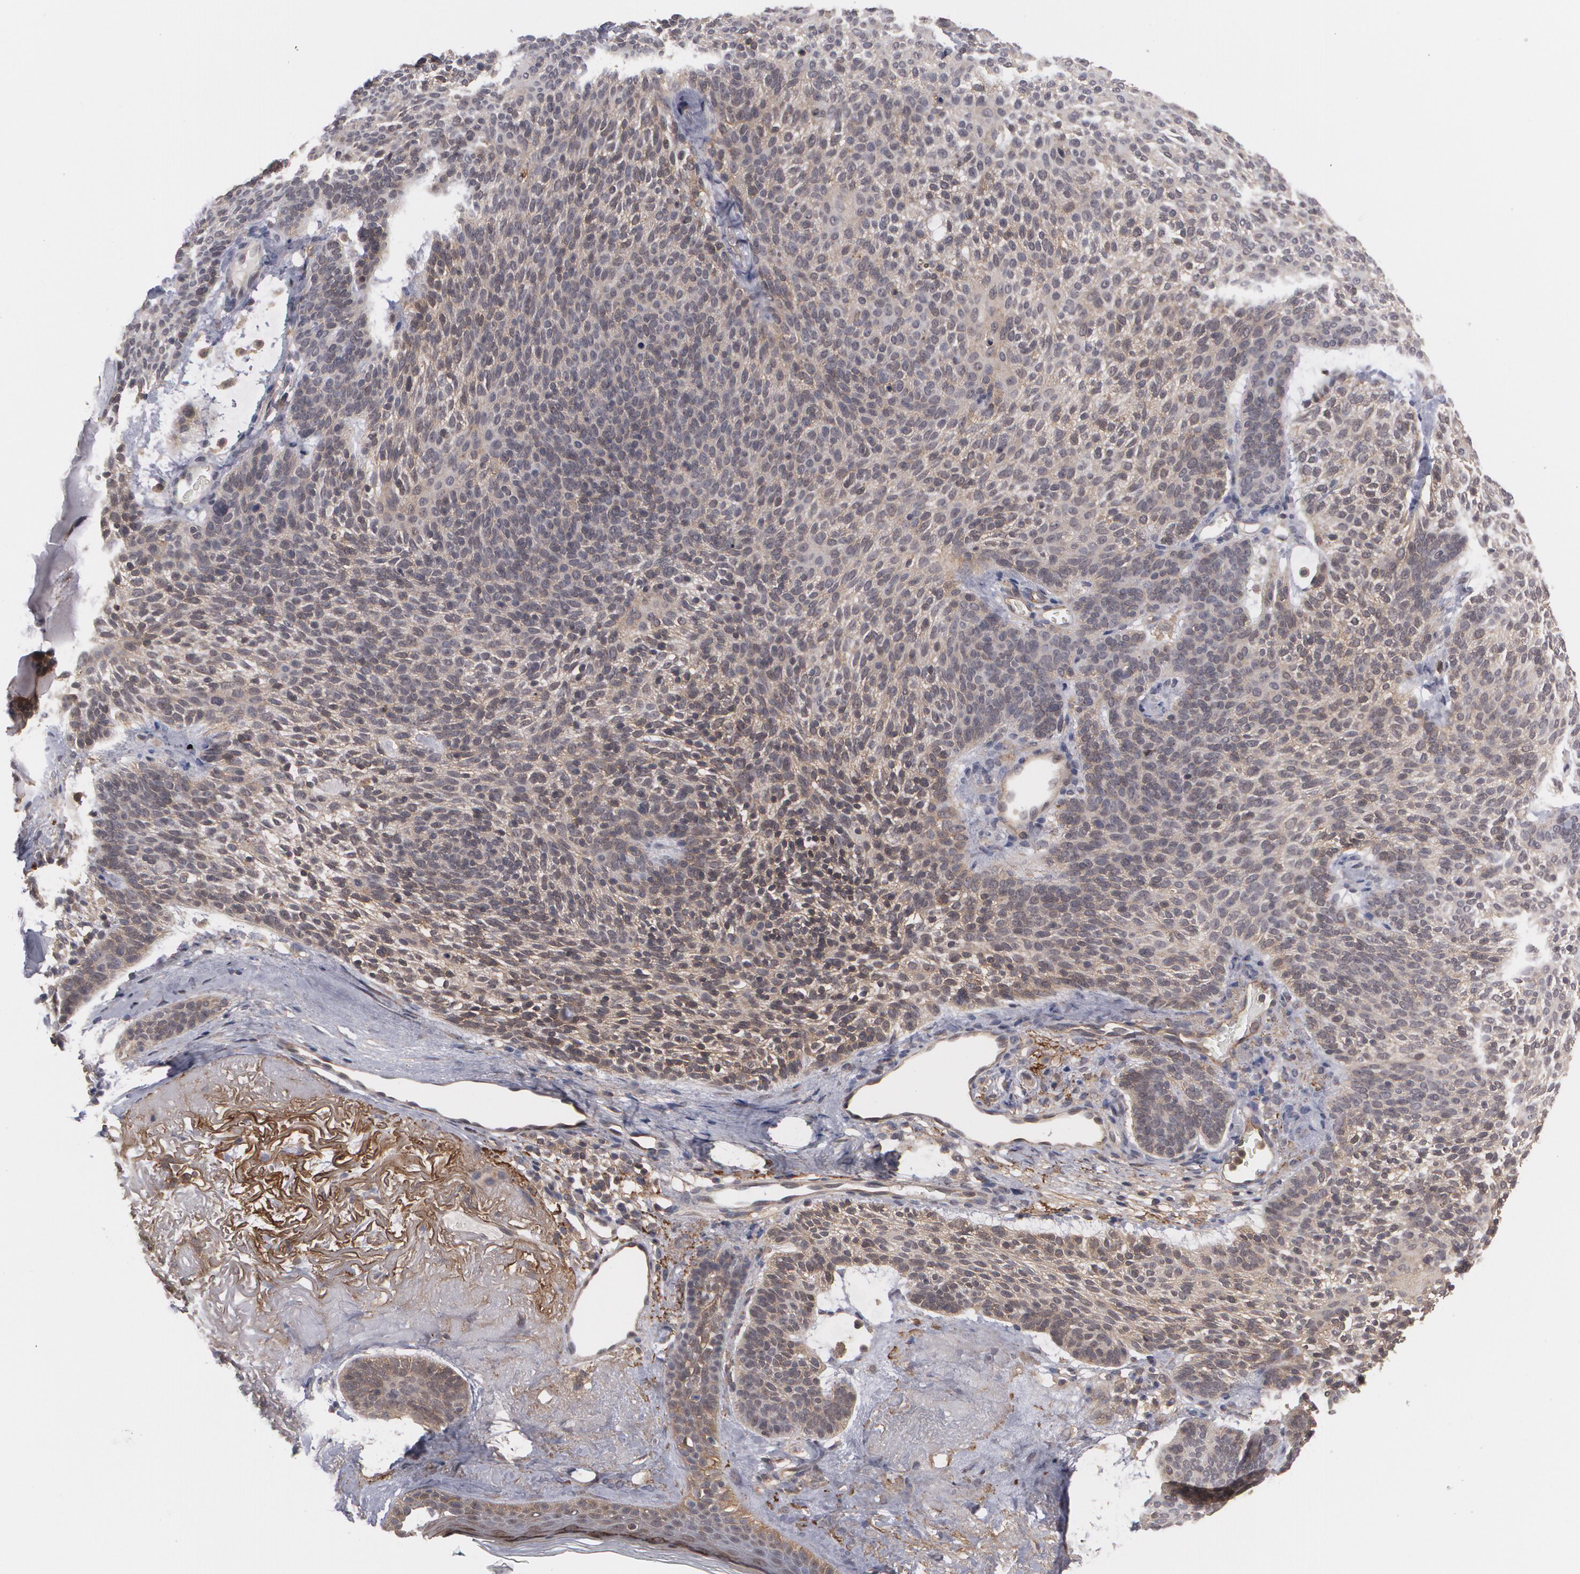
{"staining": {"intensity": "weak", "quantity": ">75%", "location": "cytoplasmic/membranous"}, "tissue": "skin cancer", "cell_type": "Tumor cells", "image_type": "cancer", "snomed": [{"axis": "morphology", "description": "Normal tissue, NOS"}, {"axis": "morphology", "description": "Basal cell carcinoma"}, {"axis": "topography", "description": "Skin"}], "caption": "The histopathology image shows immunohistochemical staining of skin cancer (basal cell carcinoma). There is weak cytoplasmic/membranous expression is identified in approximately >75% of tumor cells. (Stains: DAB (3,3'-diaminobenzidine) in brown, nuclei in blue, Microscopy: brightfield microscopy at high magnification).", "gene": "BMP6", "patient": {"sex": "female", "age": 70}}